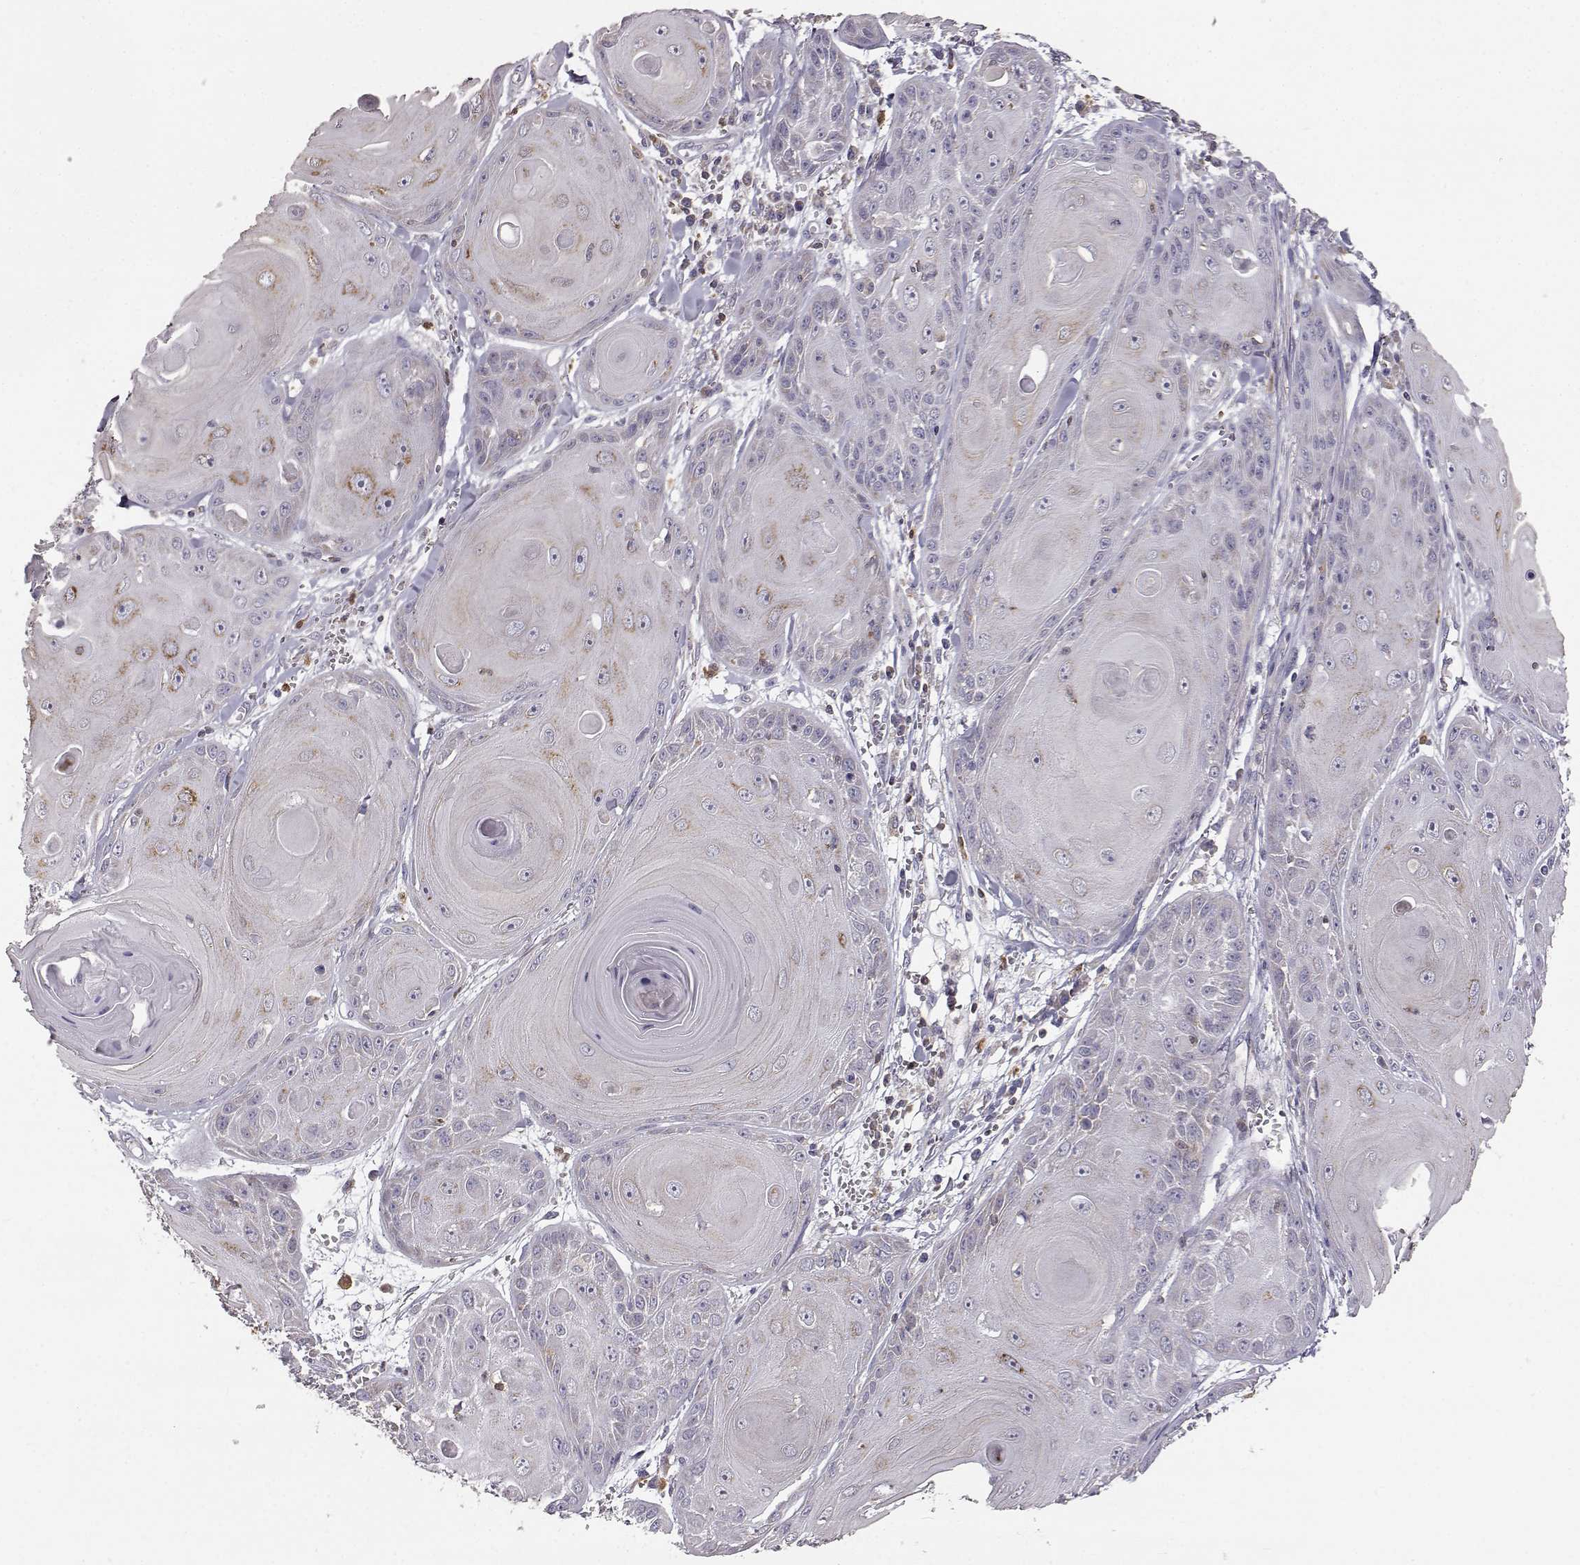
{"staining": {"intensity": "moderate", "quantity": "25%-75%", "location": "cytoplasmic/membranous"}, "tissue": "skin cancer", "cell_type": "Tumor cells", "image_type": "cancer", "snomed": [{"axis": "morphology", "description": "Squamous cell carcinoma, NOS"}, {"axis": "topography", "description": "Skin"}, {"axis": "topography", "description": "Vulva"}], "caption": "Protein analysis of skin squamous cell carcinoma tissue exhibits moderate cytoplasmic/membranous staining in approximately 25%-75% of tumor cells. The protein is shown in brown color, while the nuclei are stained blue.", "gene": "GRAP2", "patient": {"sex": "female", "age": 85}}